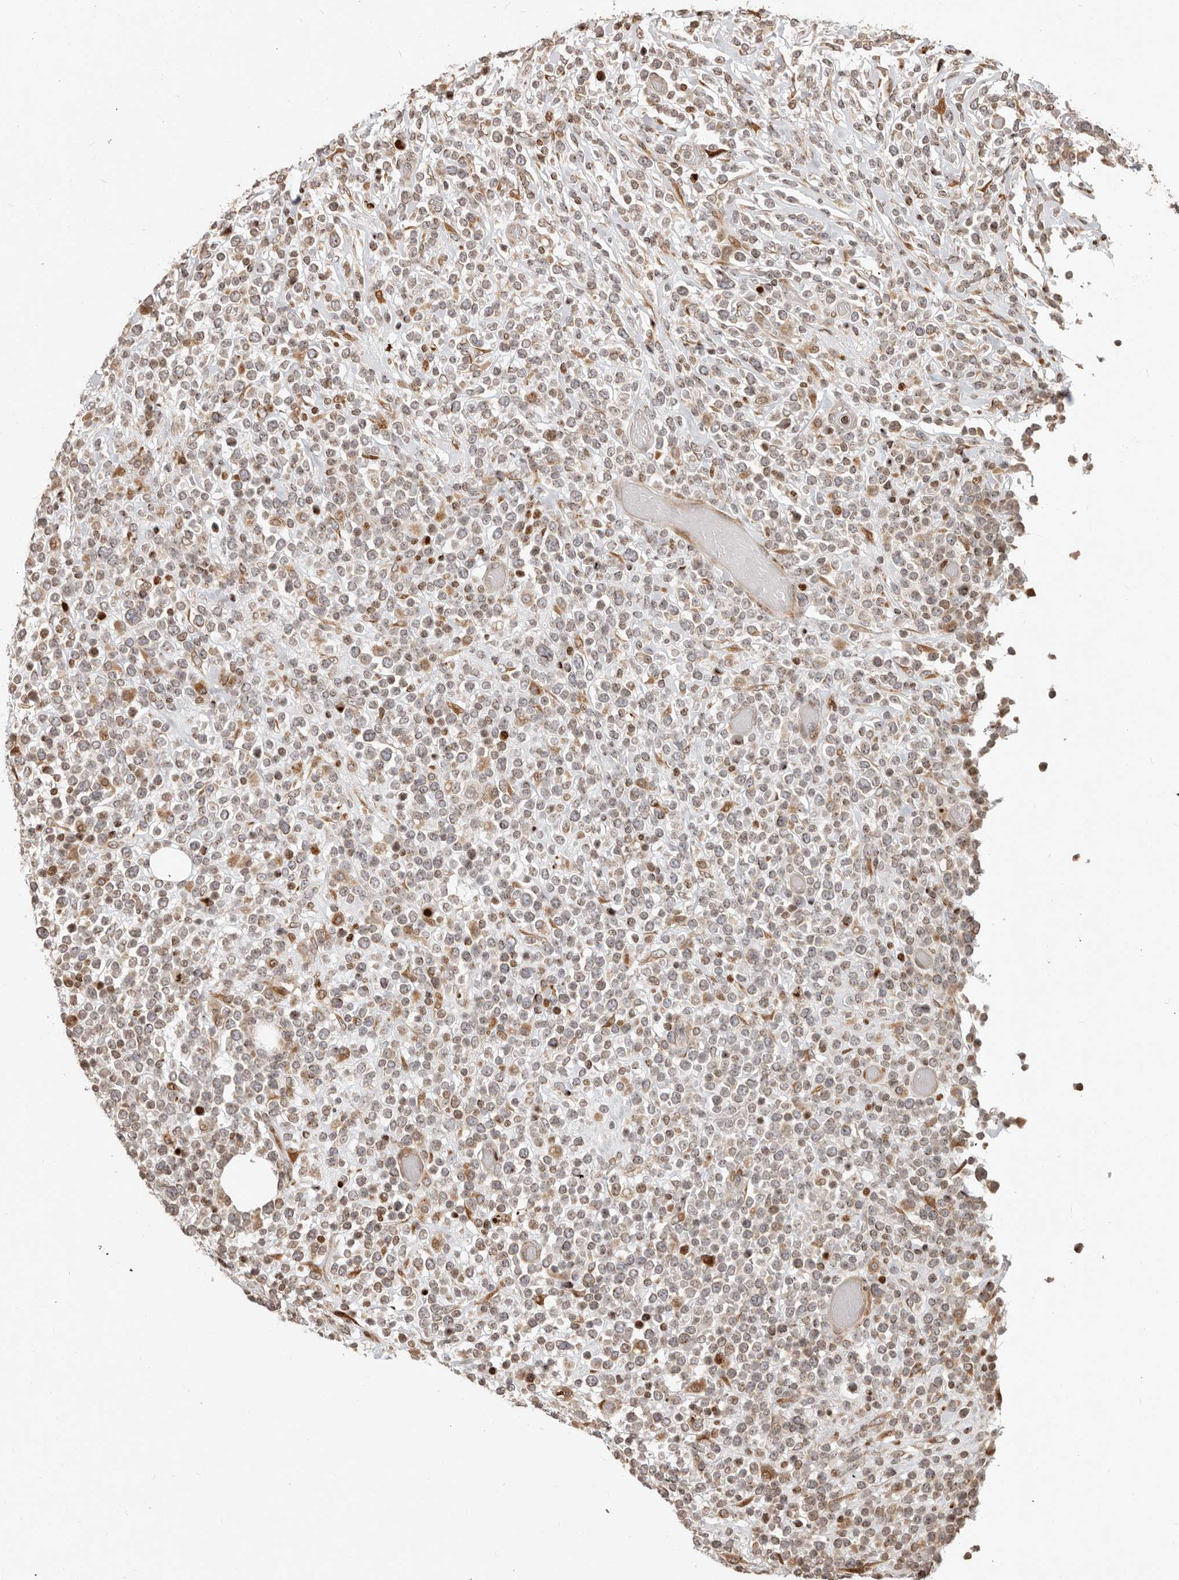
{"staining": {"intensity": "moderate", "quantity": "<25%", "location": "cytoplasmic/membranous,nuclear"}, "tissue": "lymphoma", "cell_type": "Tumor cells", "image_type": "cancer", "snomed": [{"axis": "morphology", "description": "Malignant lymphoma, non-Hodgkin's type, High grade"}, {"axis": "topography", "description": "Colon"}], "caption": "Immunohistochemical staining of human malignant lymphoma, non-Hodgkin's type (high-grade) displays moderate cytoplasmic/membranous and nuclear protein expression in approximately <25% of tumor cells.", "gene": "TRIM4", "patient": {"sex": "female", "age": 53}}